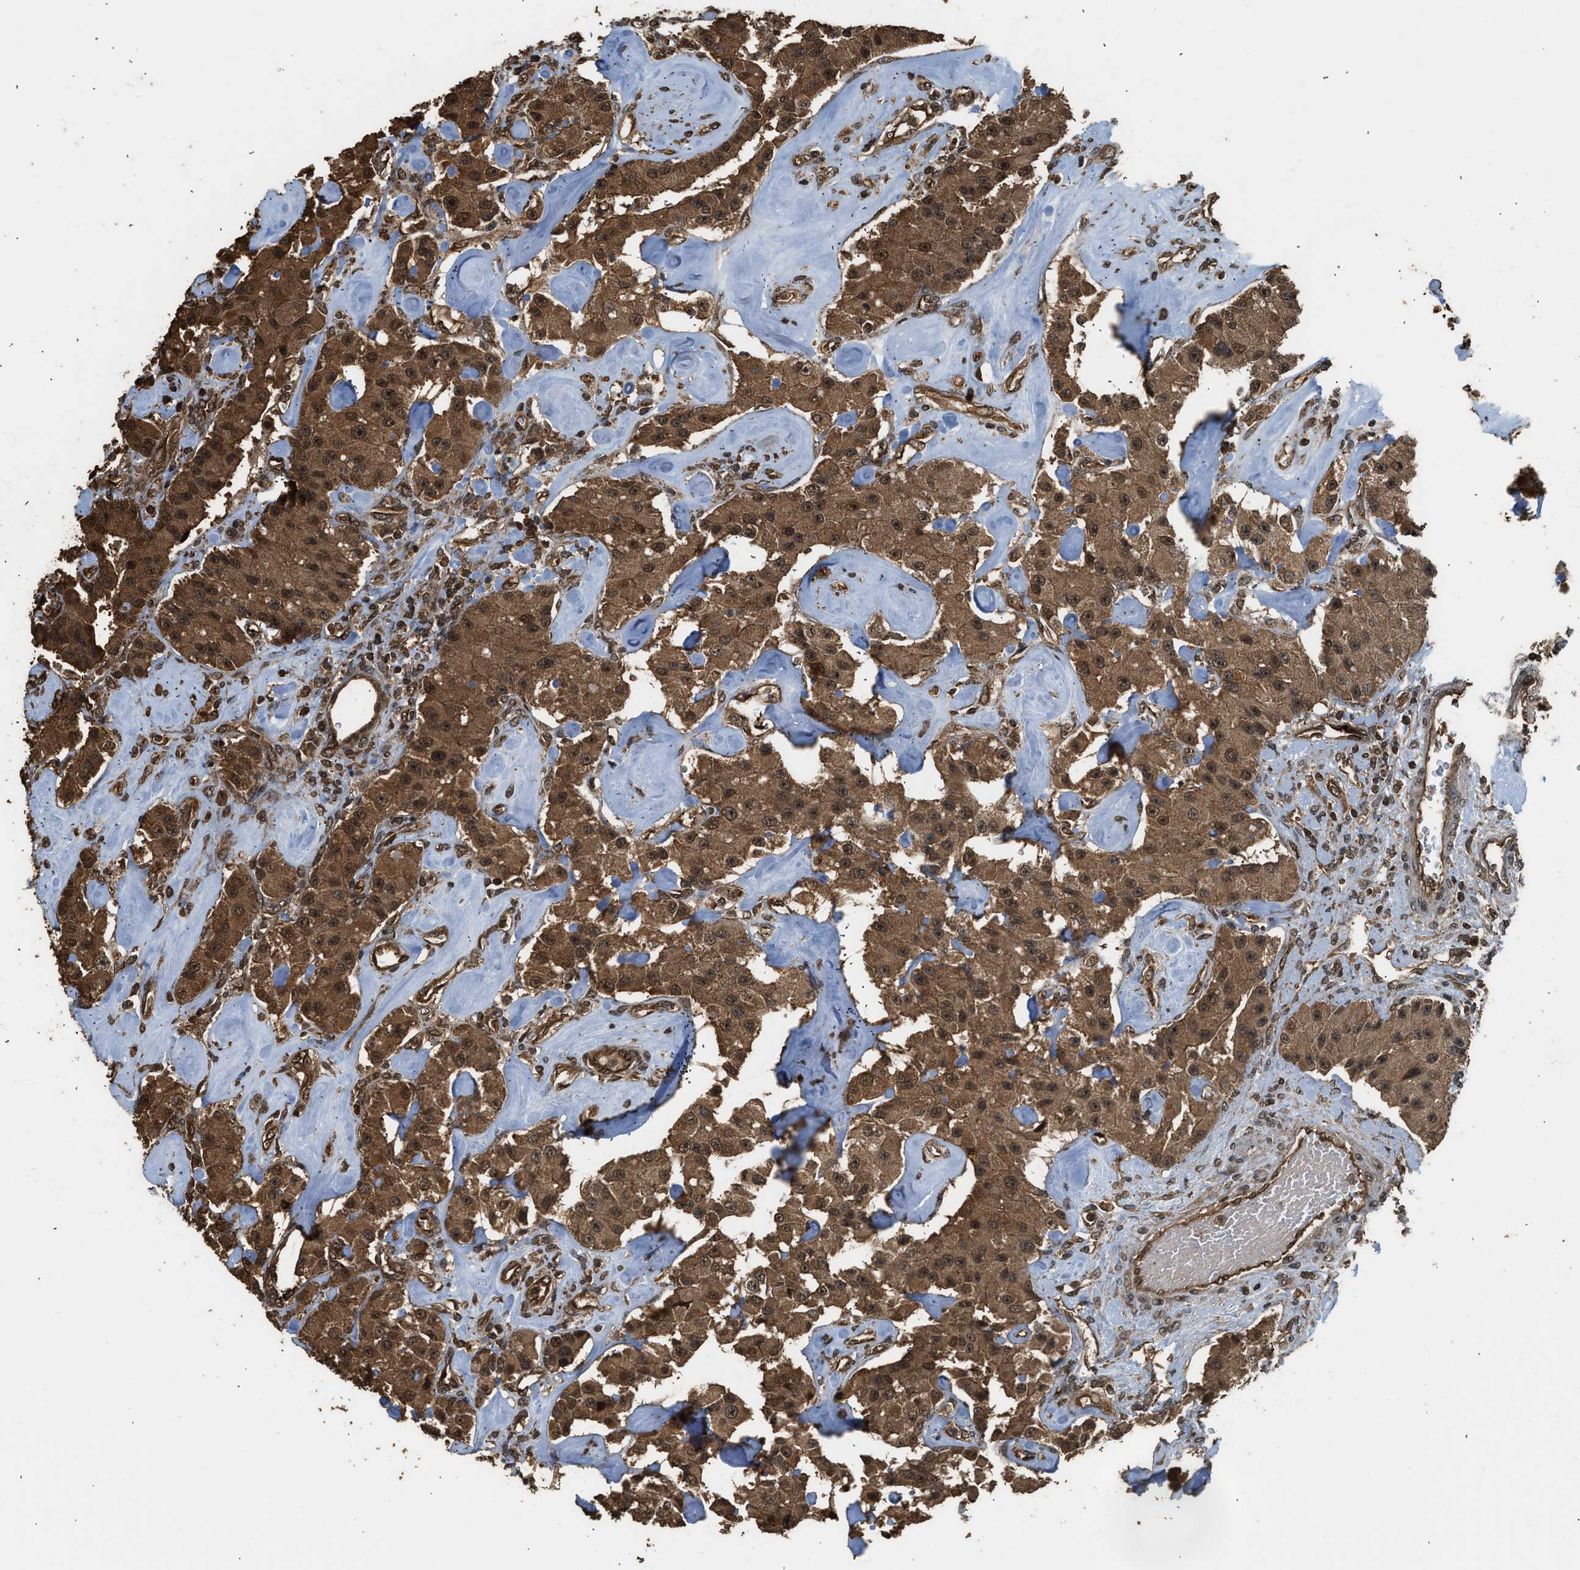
{"staining": {"intensity": "strong", "quantity": ">75%", "location": "cytoplasmic/membranous,nuclear"}, "tissue": "carcinoid", "cell_type": "Tumor cells", "image_type": "cancer", "snomed": [{"axis": "morphology", "description": "Carcinoid, malignant, NOS"}, {"axis": "topography", "description": "Pancreas"}], "caption": "Immunohistochemical staining of human carcinoid displays high levels of strong cytoplasmic/membranous and nuclear protein expression in about >75% of tumor cells.", "gene": "MYBL2", "patient": {"sex": "male", "age": 41}}